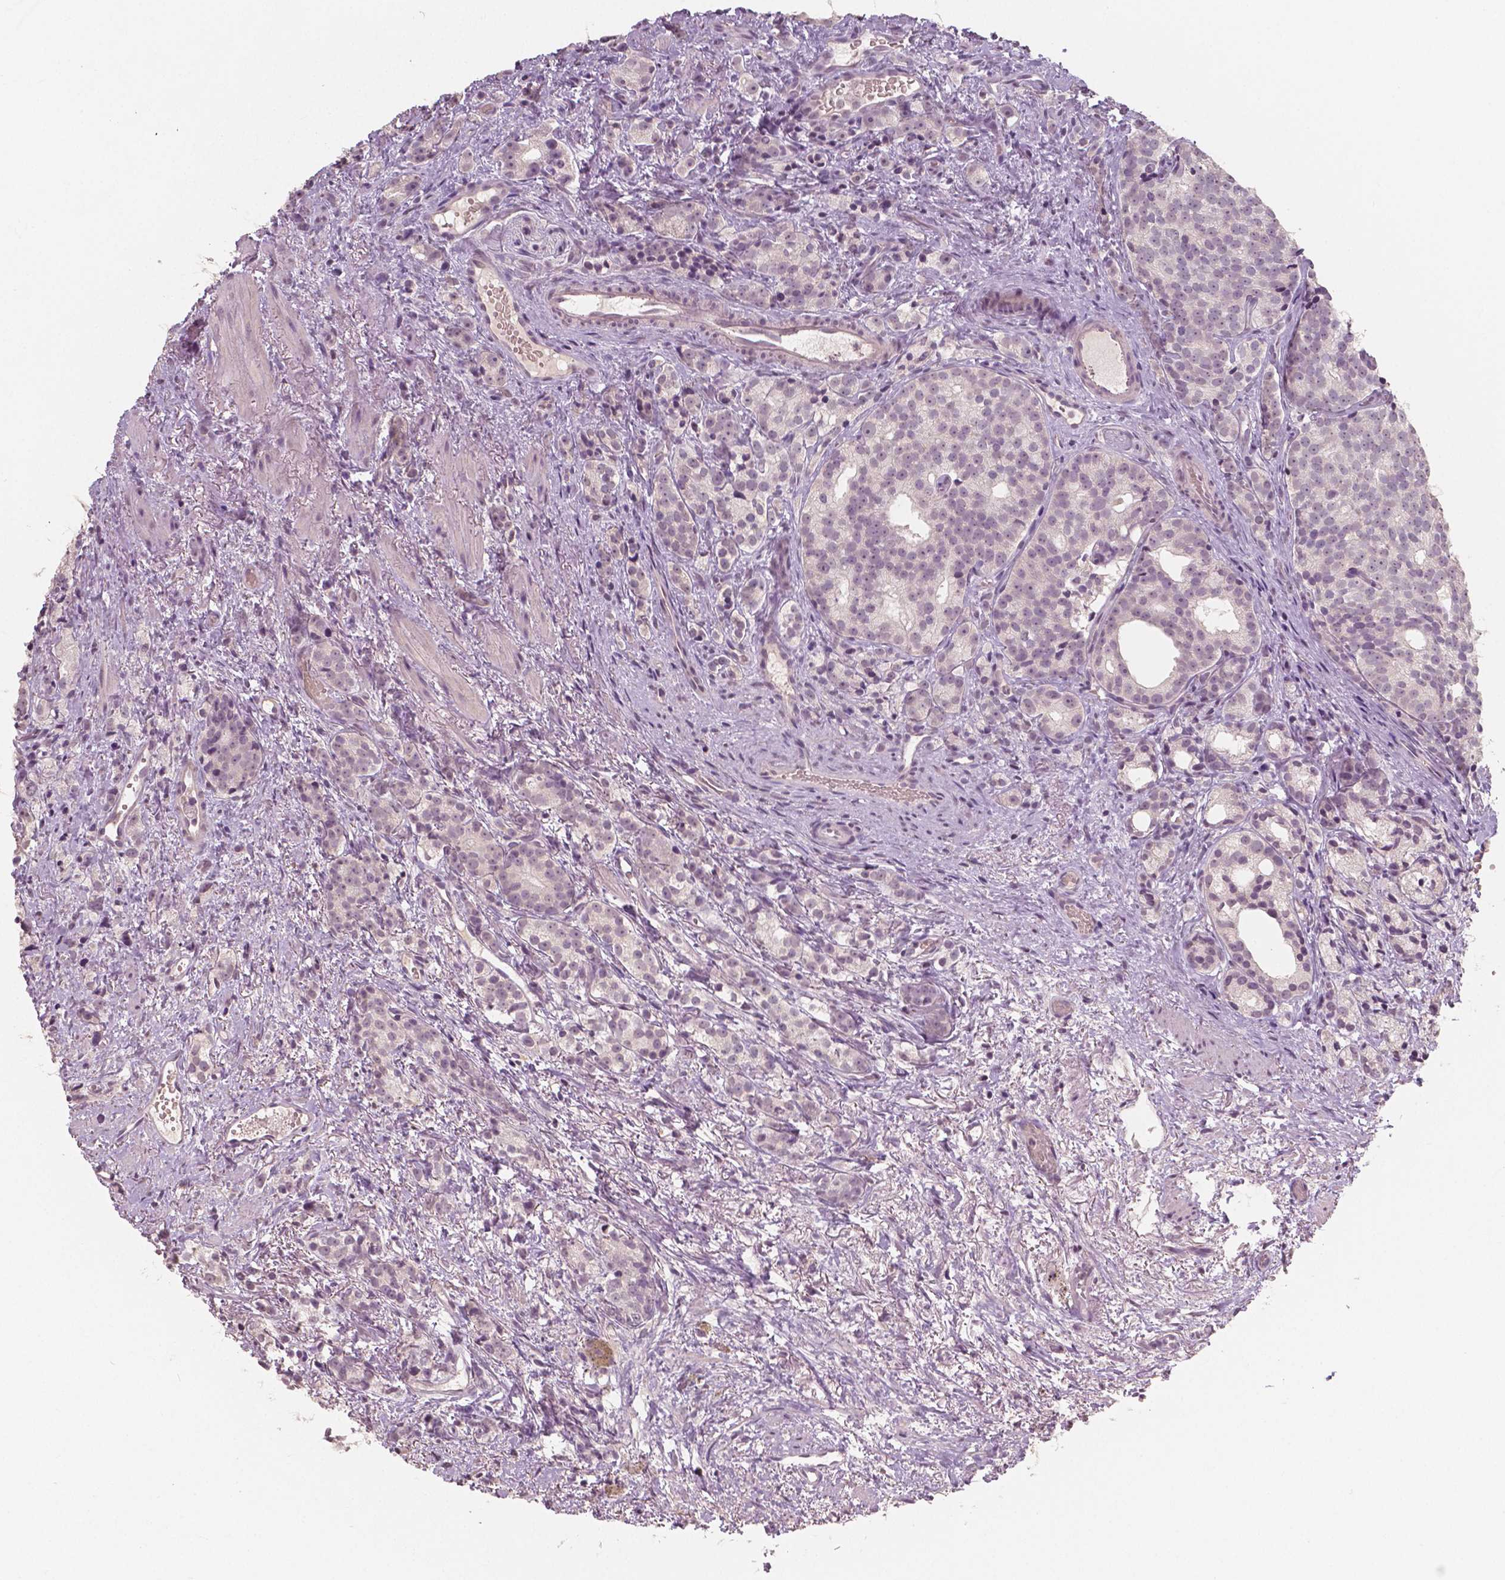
{"staining": {"intensity": "negative", "quantity": "none", "location": "none"}, "tissue": "prostate cancer", "cell_type": "Tumor cells", "image_type": "cancer", "snomed": [{"axis": "morphology", "description": "Adenocarcinoma, High grade"}, {"axis": "topography", "description": "Prostate"}], "caption": "Tumor cells show no significant staining in prostate adenocarcinoma (high-grade).", "gene": "RNASE7", "patient": {"sex": "male", "age": 53}}